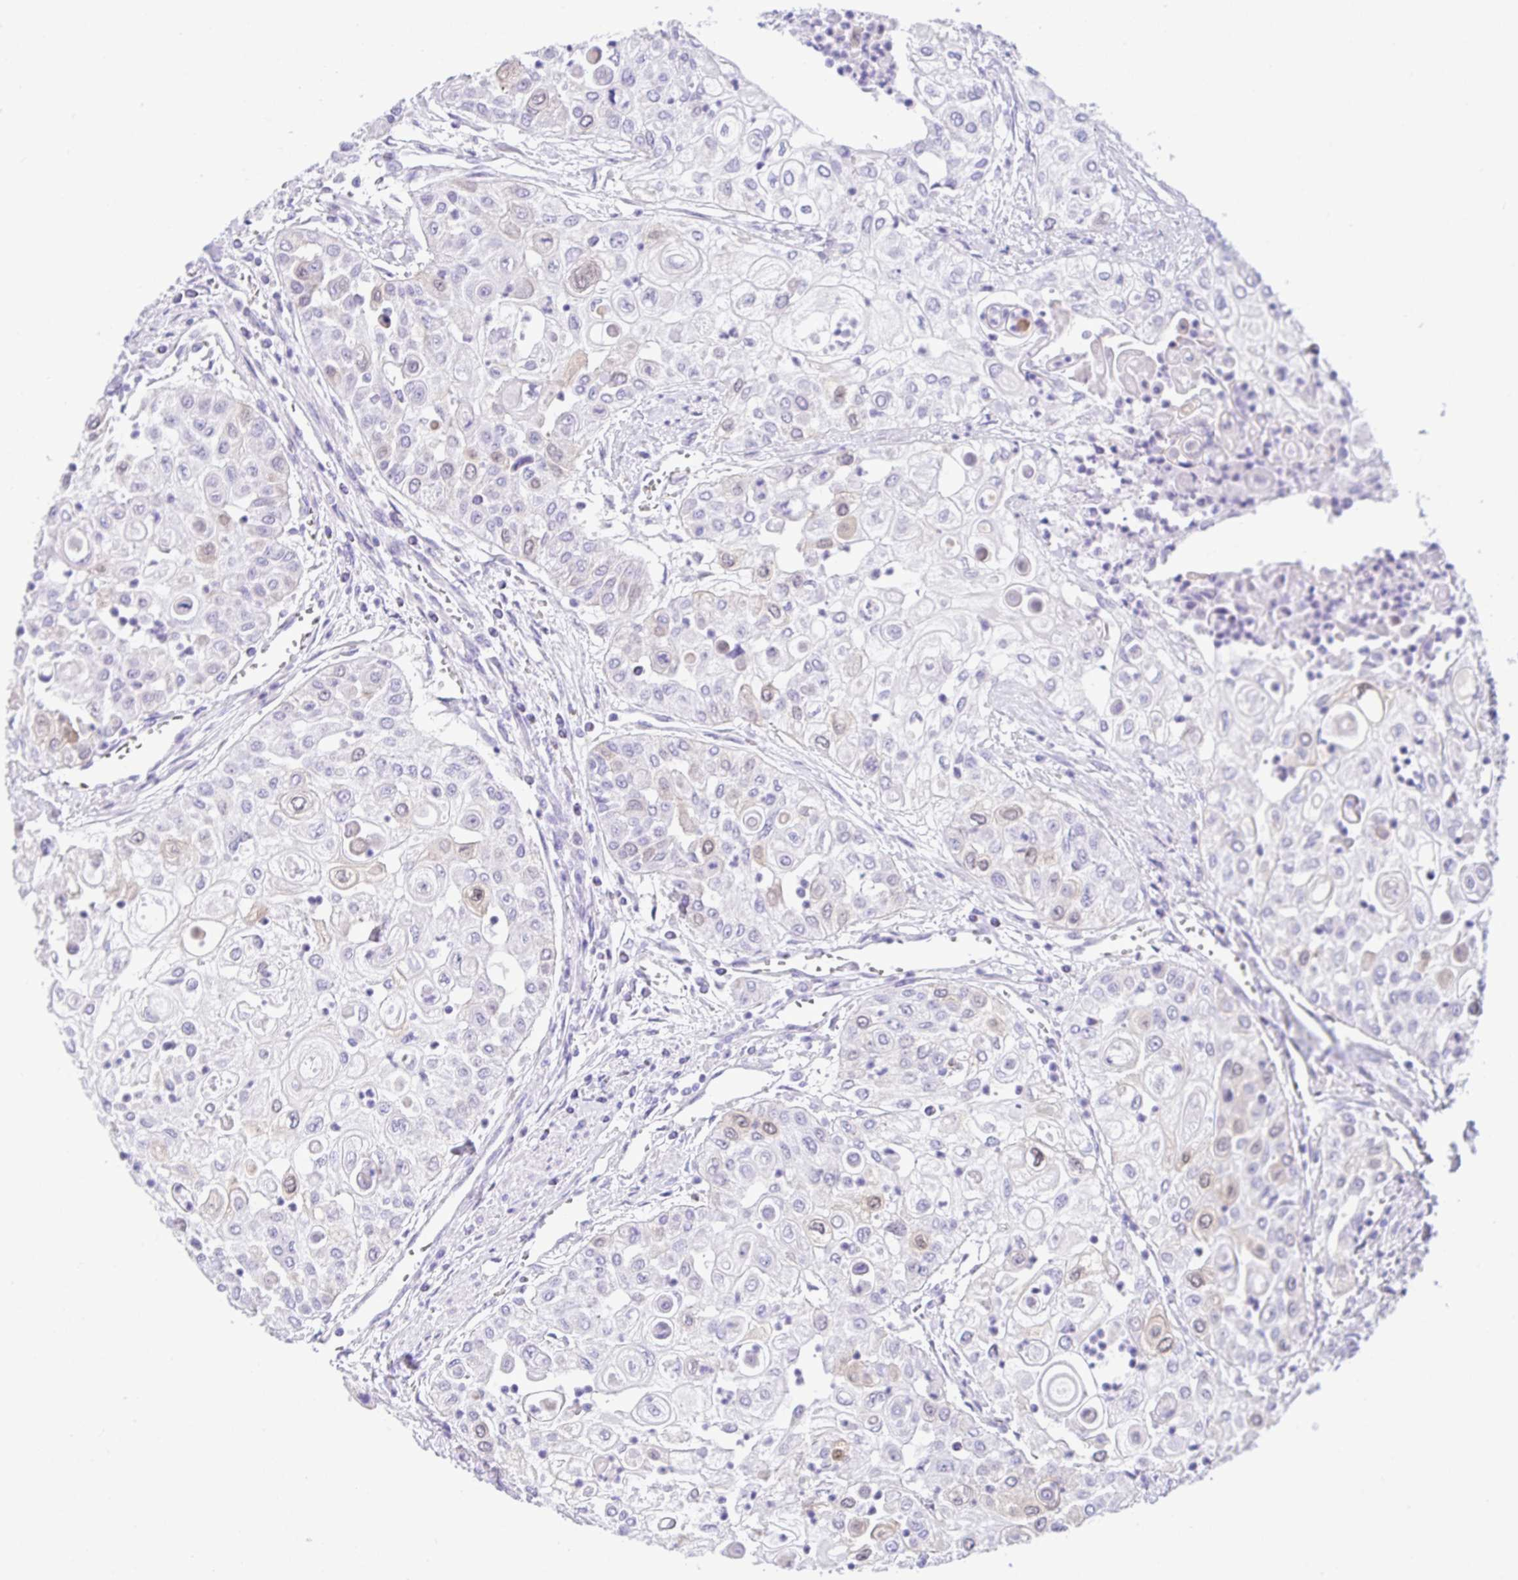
{"staining": {"intensity": "negative", "quantity": "none", "location": "none"}, "tissue": "urothelial cancer", "cell_type": "Tumor cells", "image_type": "cancer", "snomed": [{"axis": "morphology", "description": "Urothelial carcinoma, High grade"}, {"axis": "topography", "description": "Urinary bladder"}], "caption": "DAB (3,3'-diaminobenzidine) immunohistochemical staining of high-grade urothelial carcinoma shows no significant positivity in tumor cells.", "gene": "RRM2", "patient": {"sex": "female", "age": 79}}